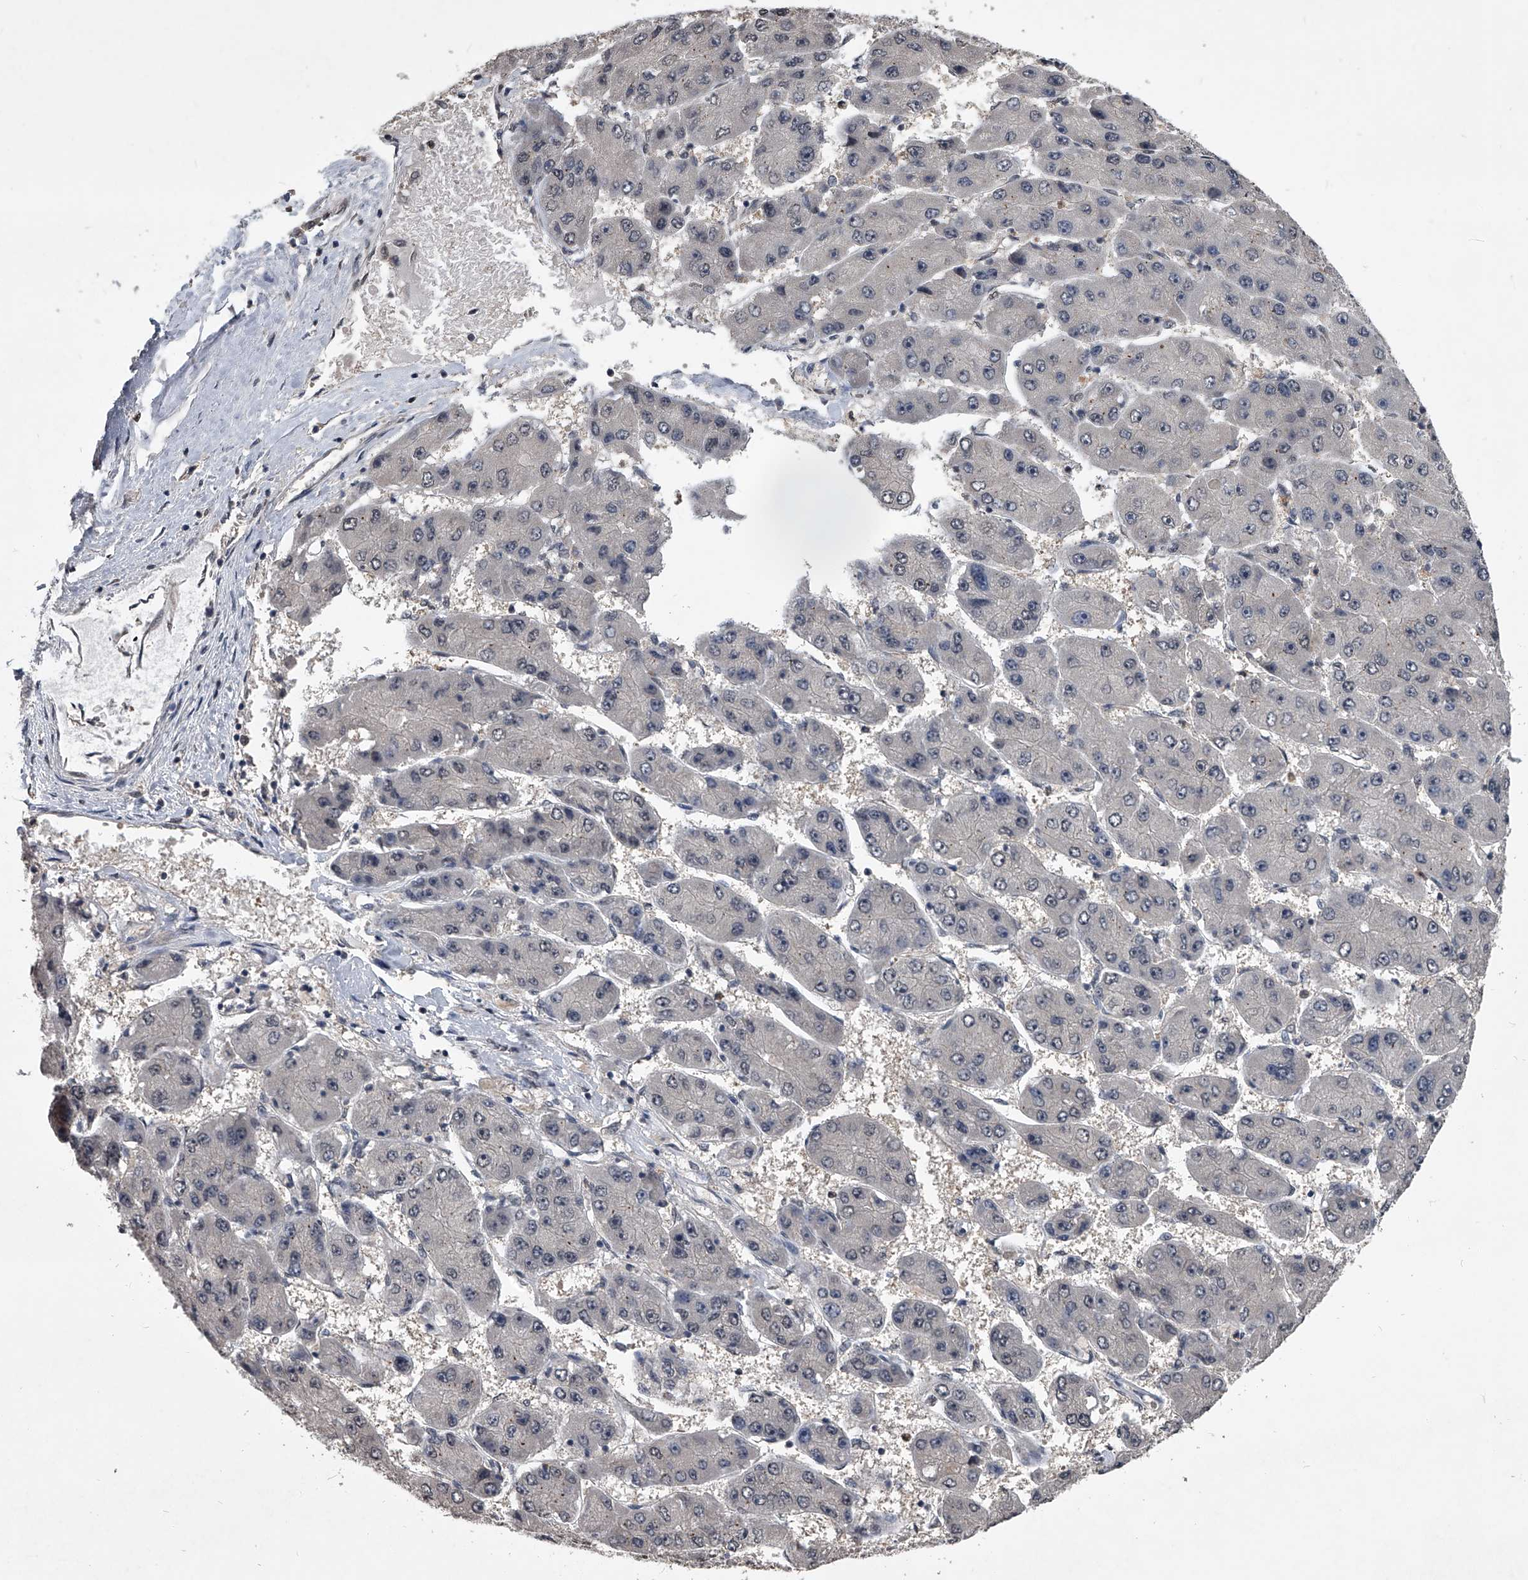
{"staining": {"intensity": "negative", "quantity": "none", "location": "none"}, "tissue": "liver cancer", "cell_type": "Tumor cells", "image_type": "cancer", "snomed": [{"axis": "morphology", "description": "Carcinoma, Hepatocellular, NOS"}, {"axis": "topography", "description": "Liver"}], "caption": "Human liver cancer stained for a protein using IHC displays no expression in tumor cells.", "gene": "TSNAX", "patient": {"sex": "female", "age": 61}}